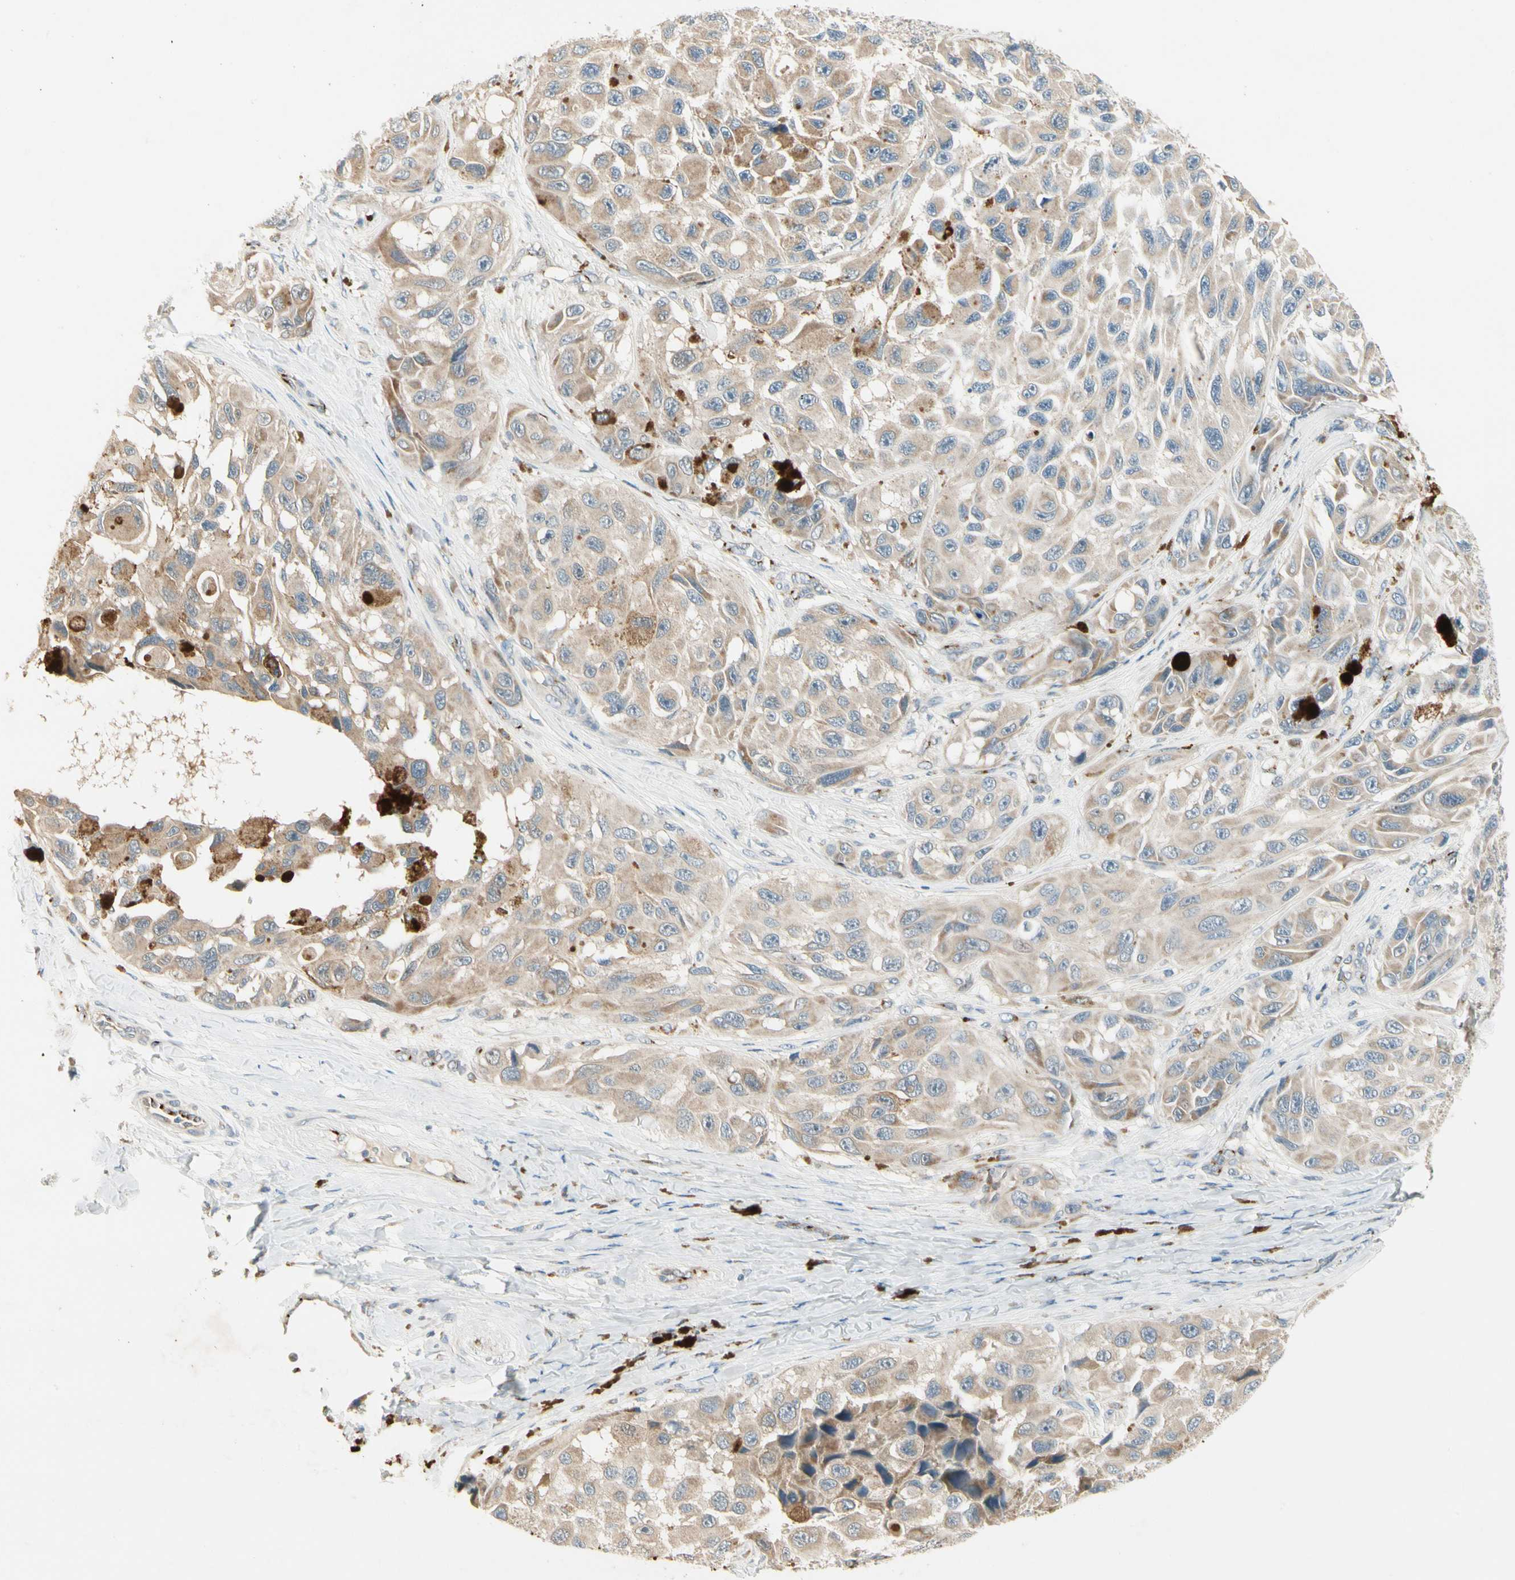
{"staining": {"intensity": "weak", "quantity": ">75%", "location": "cytoplasmic/membranous"}, "tissue": "melanoma", "cell_type": "Tumor cells", "image_type": "cancer", "snomed": [{"axis": "morphology", "description": "Malignant melanoma, NOS"}, {"axis": "topography", "description": "Skin"}], "caption": "Immunohistochemistry (IHC) histopathology image of neoplastic tissue: malignant melanoma stained using immunohistochemistry displays low levels of weak protein expression localized specifically in the cytoplasmic/membranous of tumor cells, appearing as a cytoplasmic/membranous brown color.", "gene": "MANSC1", "patient": {"sex": "female", "age": 73}}